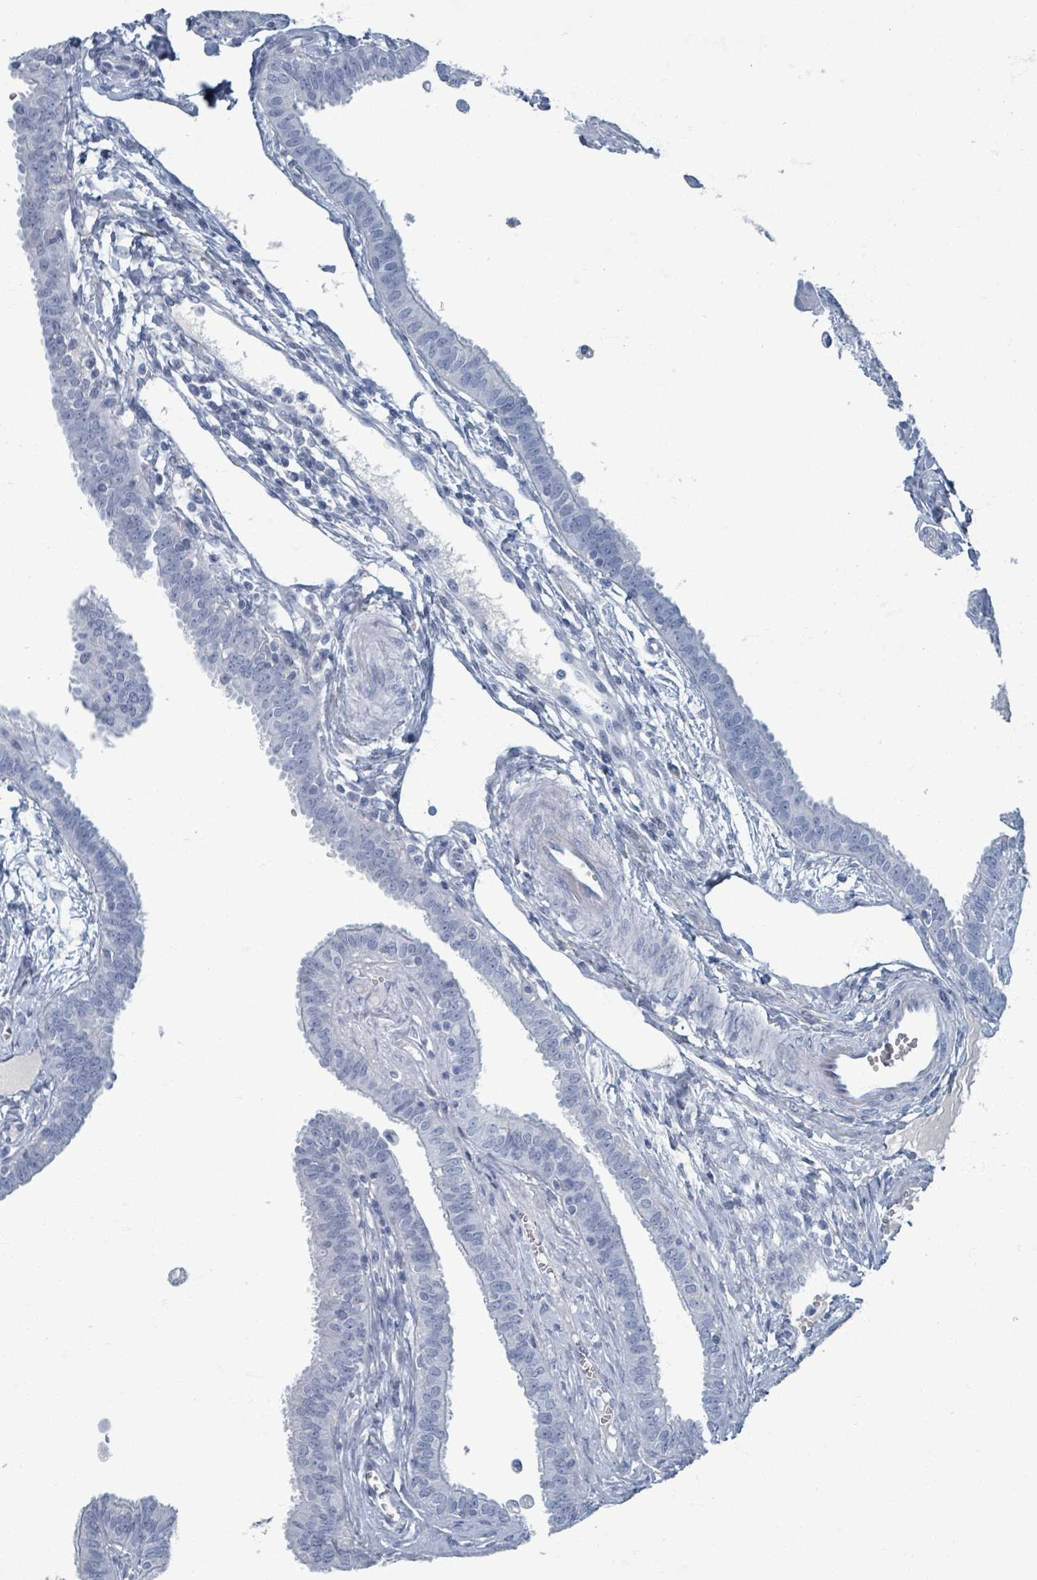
{"staining": {"intensity": "negative", "quantity": "none", "location": "none"}, "tissue": "fallopian tube", "cell_type": "Glandular cells", "image_type": "normal", "snomed": [{"axis": "morphology", "description": "Normal tissue, NOS"}, {"axis": "morphology", "description": "Carcinoma, NOS"}, {"axis": "topography", "description": "Fallopian tube"}, {"axis": "topography", "description": "Ovary"}], "caption": "Immunohistochemistry (IHC) micrograph of benign fallopian tube: fallopian tube stained with DAB exhibits no significant protein expression in glandular cells.", "gene": "TAS2R1", "patient": {"sex": "female", "age": 59}}